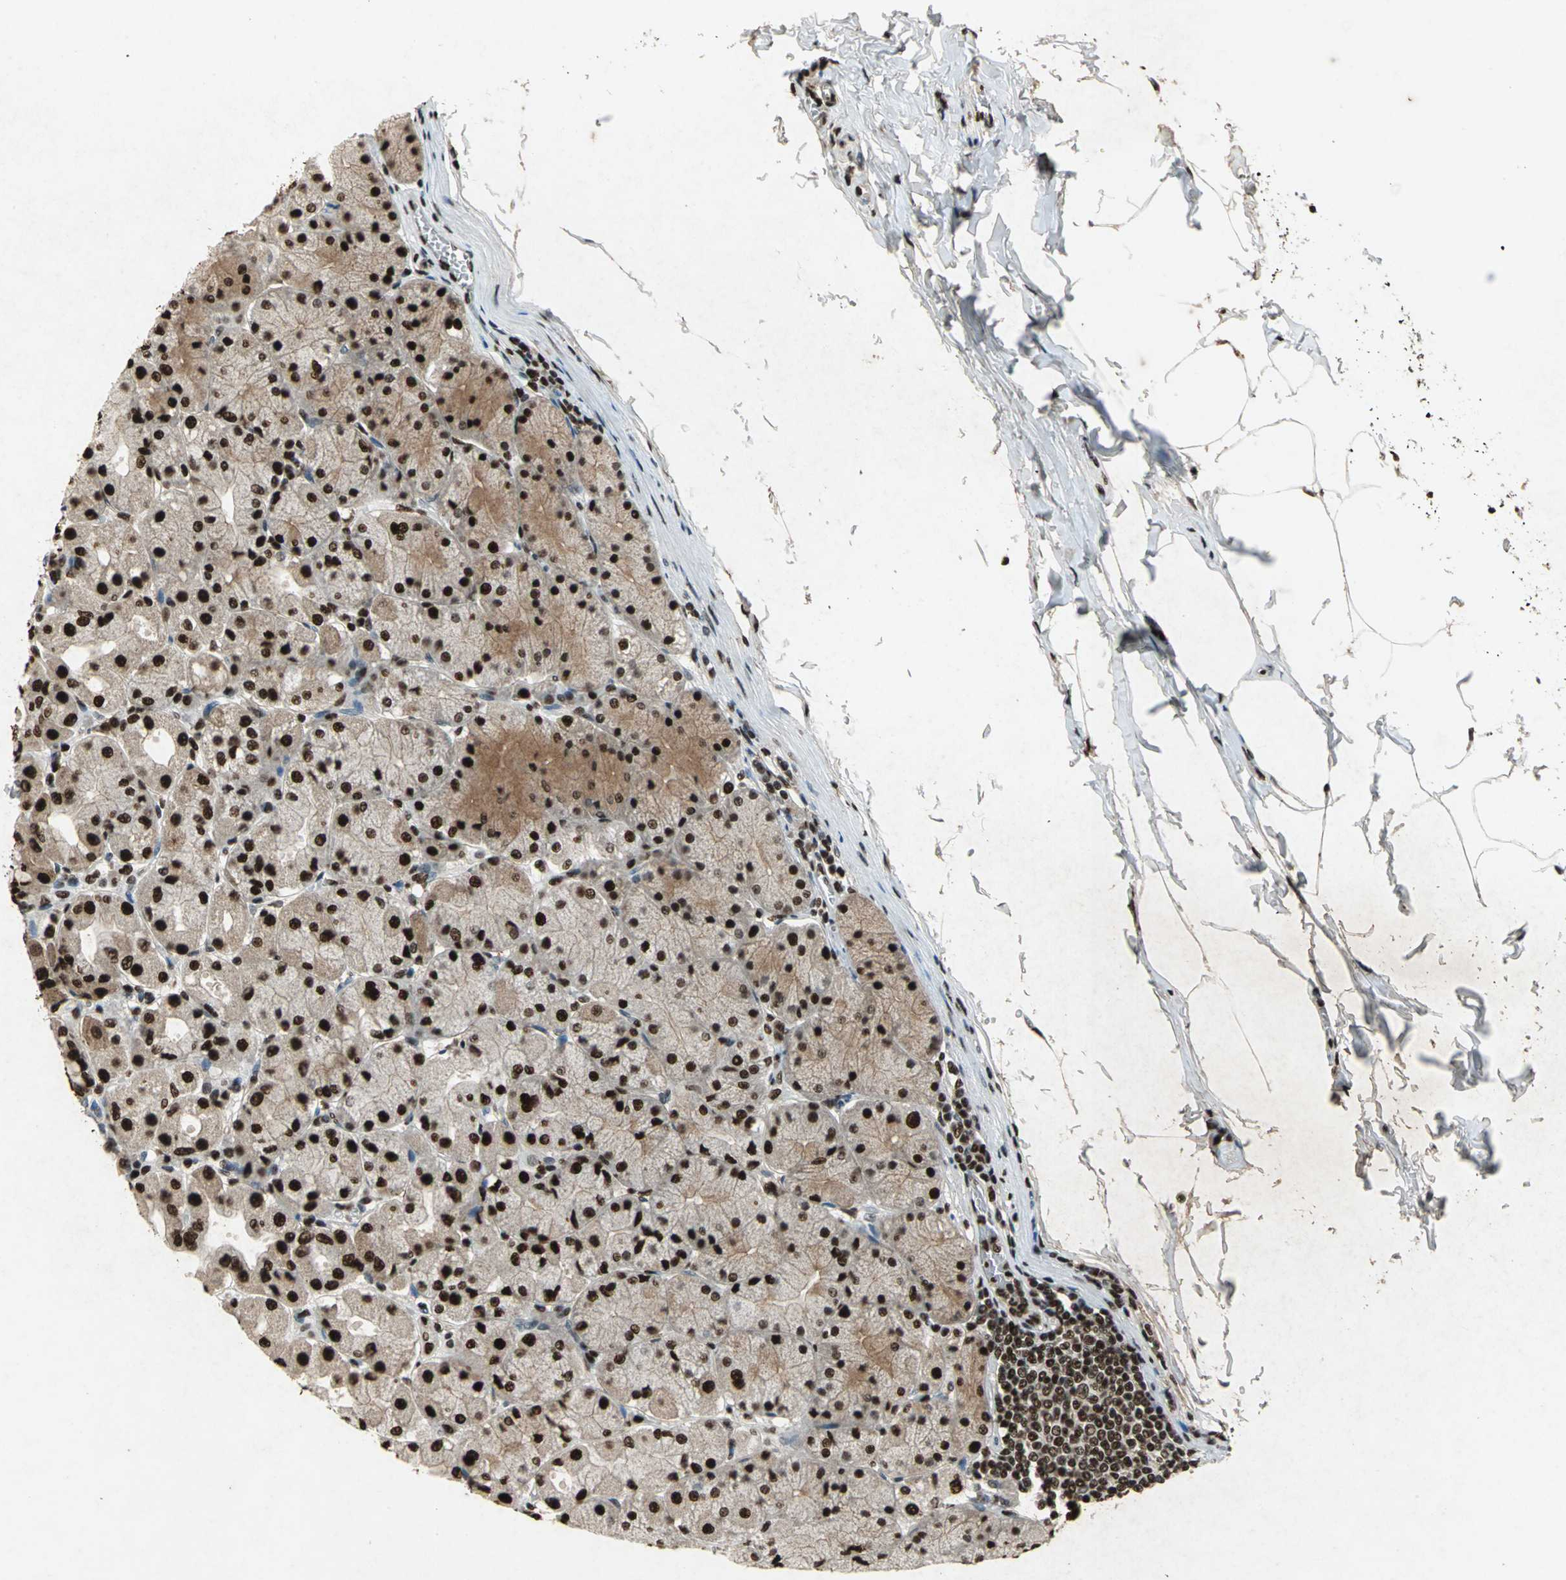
{"staining": {"intensity": "strong", "quantity": ">75%", "location": "cytoplasmic/membranous,nuclear"}, "tissue": "stomach", "cell_type": "Glandular cells", "image_type": "normal", "snomed": [{"axis": "morphology", "description": "Normal tissue, NOS"}, {"axis": "topography", "description": "Stomach, upper"}], "caption": "Unremarkable stomach shows strong cytoplasmic/membranous,nuclear staining in about >75% of glandular cells.", "gene": "ANP32A", "patient": {"sex": "female", "age": 56}}